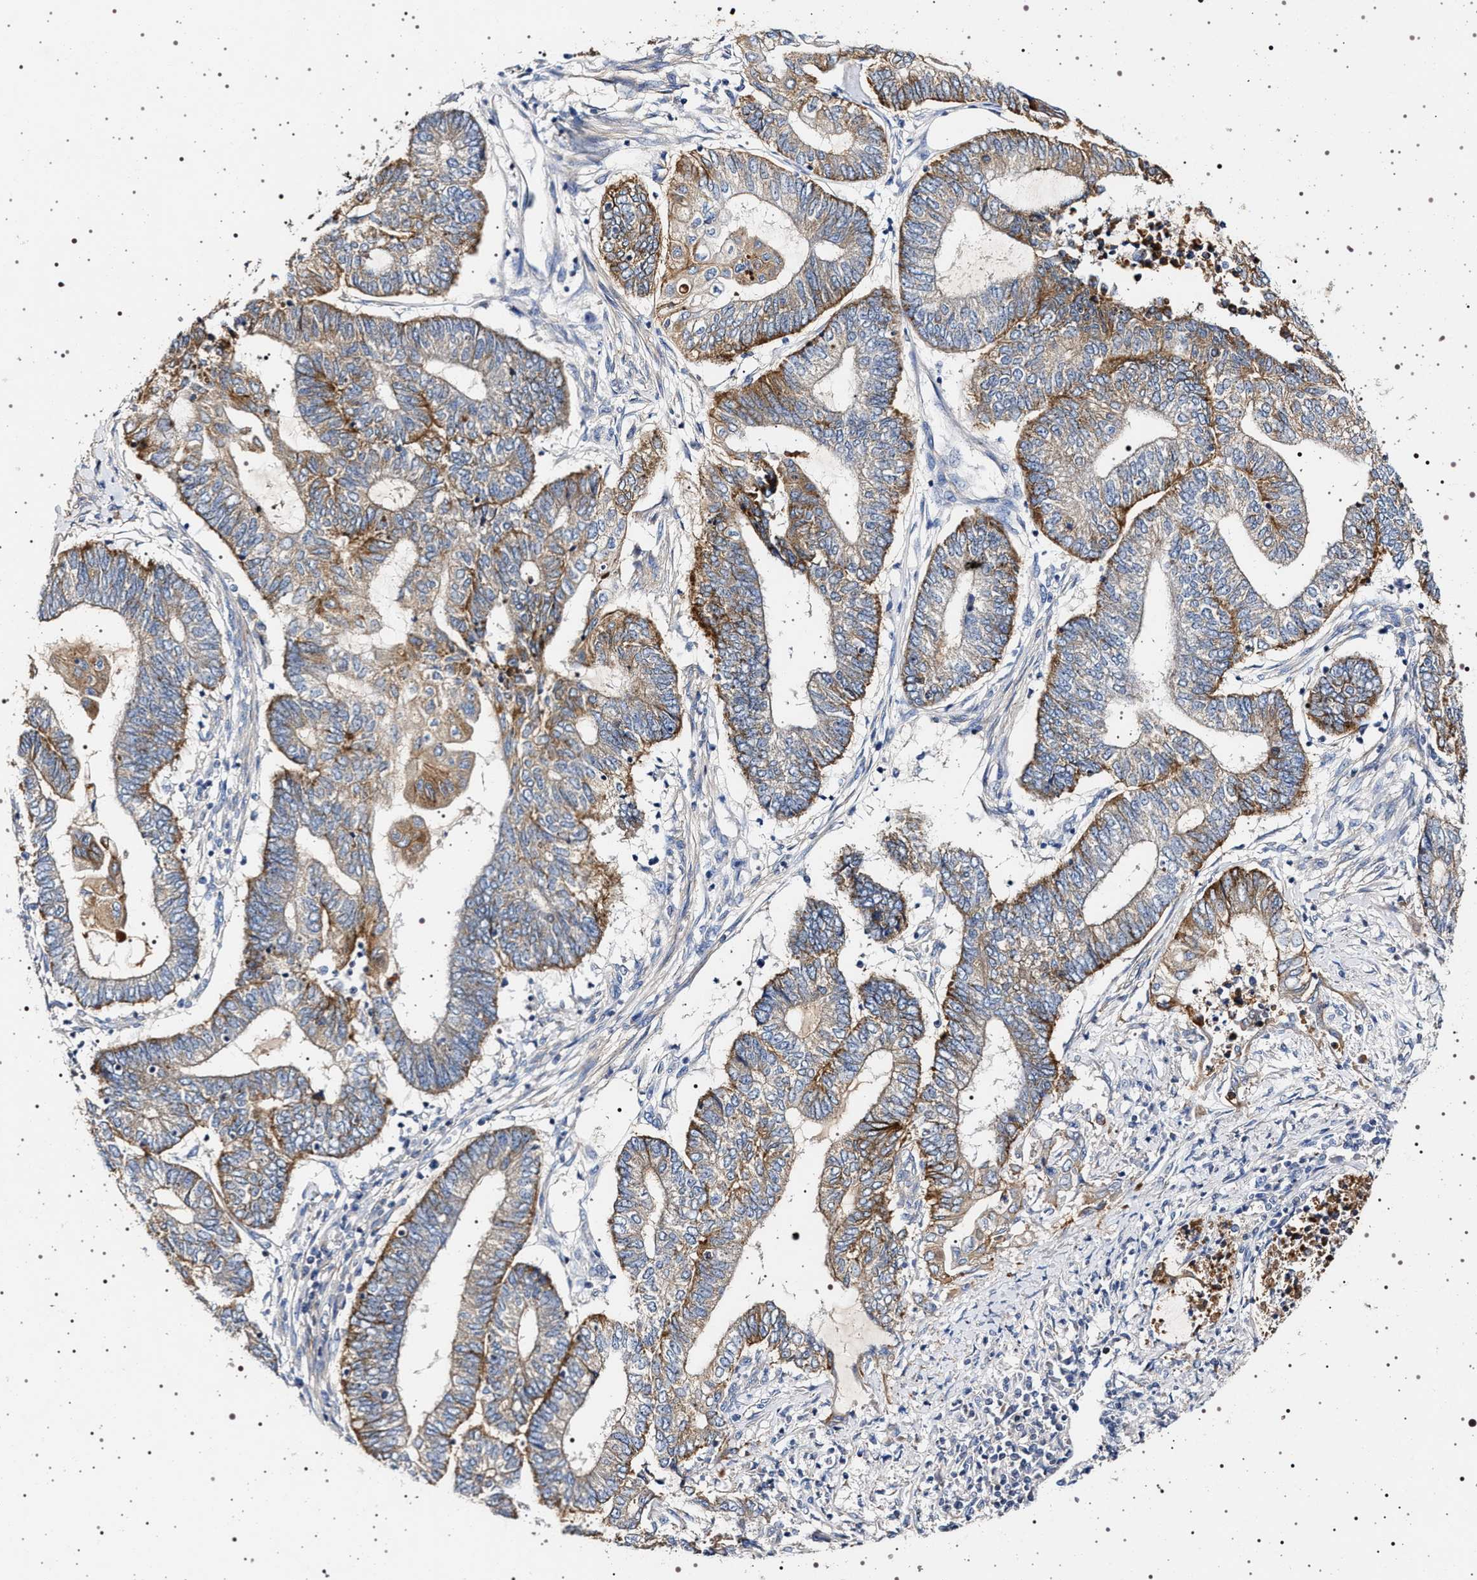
{"staining": {"intensity": "moderate", "quantity": ">75%", "location": "cytoplasmic/membranous"}, "tissue": "endometrial cancer", "cell_type": "Tumor cells", "image_type": "cancer", "snomed": [{"axis": "morphology", "description": "Adenocarcinoma, NOS"}, {"axis": "topography", "description": "Uterus"}, {"axis": "topography", "description": "Endometrium"}], "caption": "The immunohistochemical stain labels moderate cytoplasmic/membranous staining in tumor cells of endometrial cancer (adenocarcinoma) tissue. The protein of interest is stained brown, and the nuclei are stained in blue (DAB (3,3'-diaminobenzidine) IHC with brightfield microscopy, high magnification).", "gene": "NAALADL2", "patient": {"sex": "female", "age": 70}}